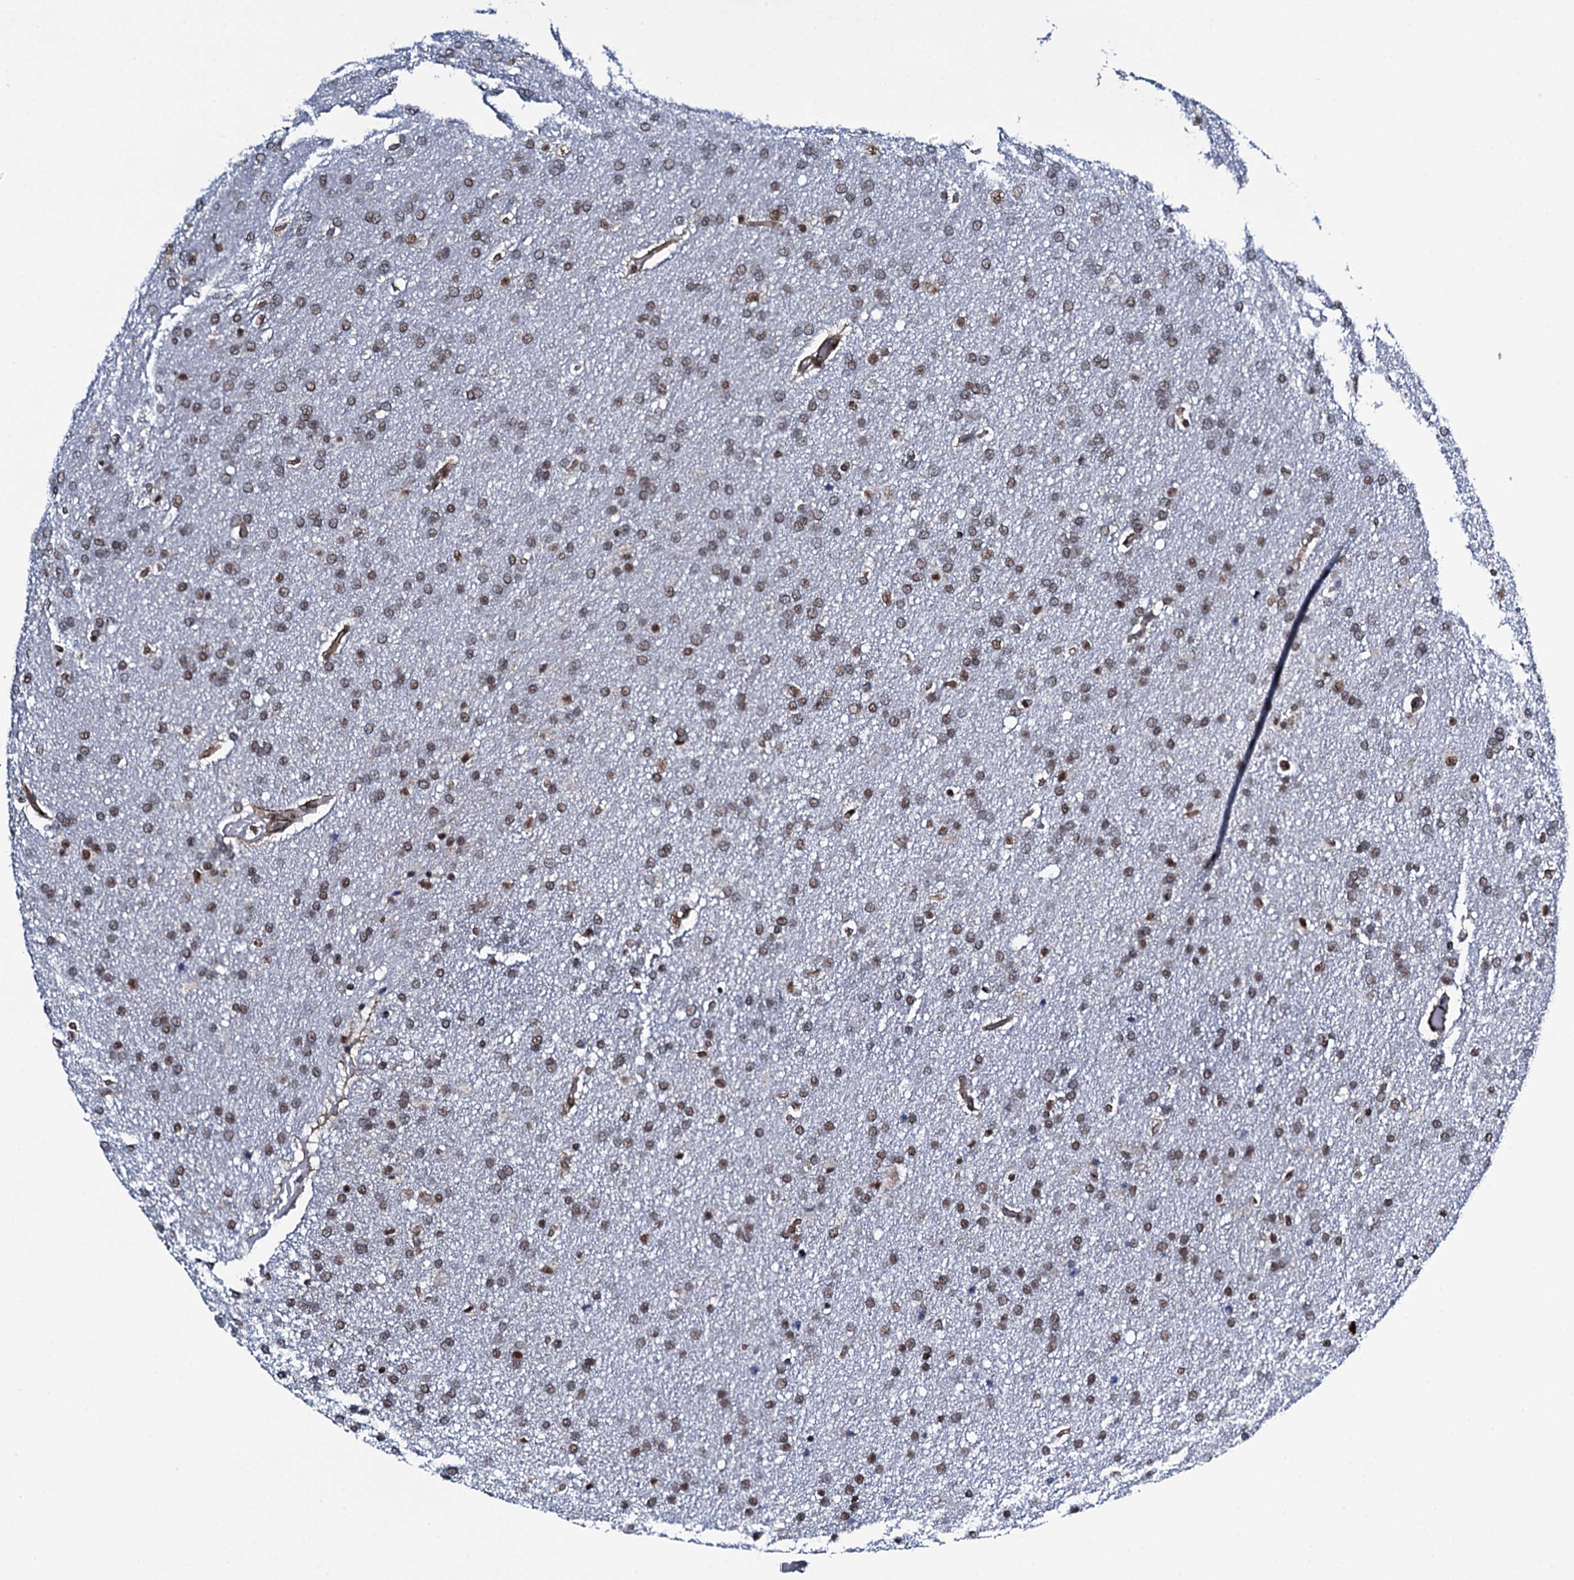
{"staining": {"intensity": "moderate", "quantity": "25%-75%", "location": "nuclear"}, "tissue": "glioma", "cell_type": "Tumor cells", "image_type": "cancer", "snomed": [{"axis": "morphology", "description": "Glioma, malignant, High grade"}, {"axis": "topography", "description": "Brain"}], "caption": "Protein analysis of glioma tissue demonstrates moderate nuclear expression in approximately 25%-75% of tumor cells. (Brightfield microscopy of DAB IHC at high magnification).", "gene": "CWC15", "patient": {"sex": "male", "age": 72}}